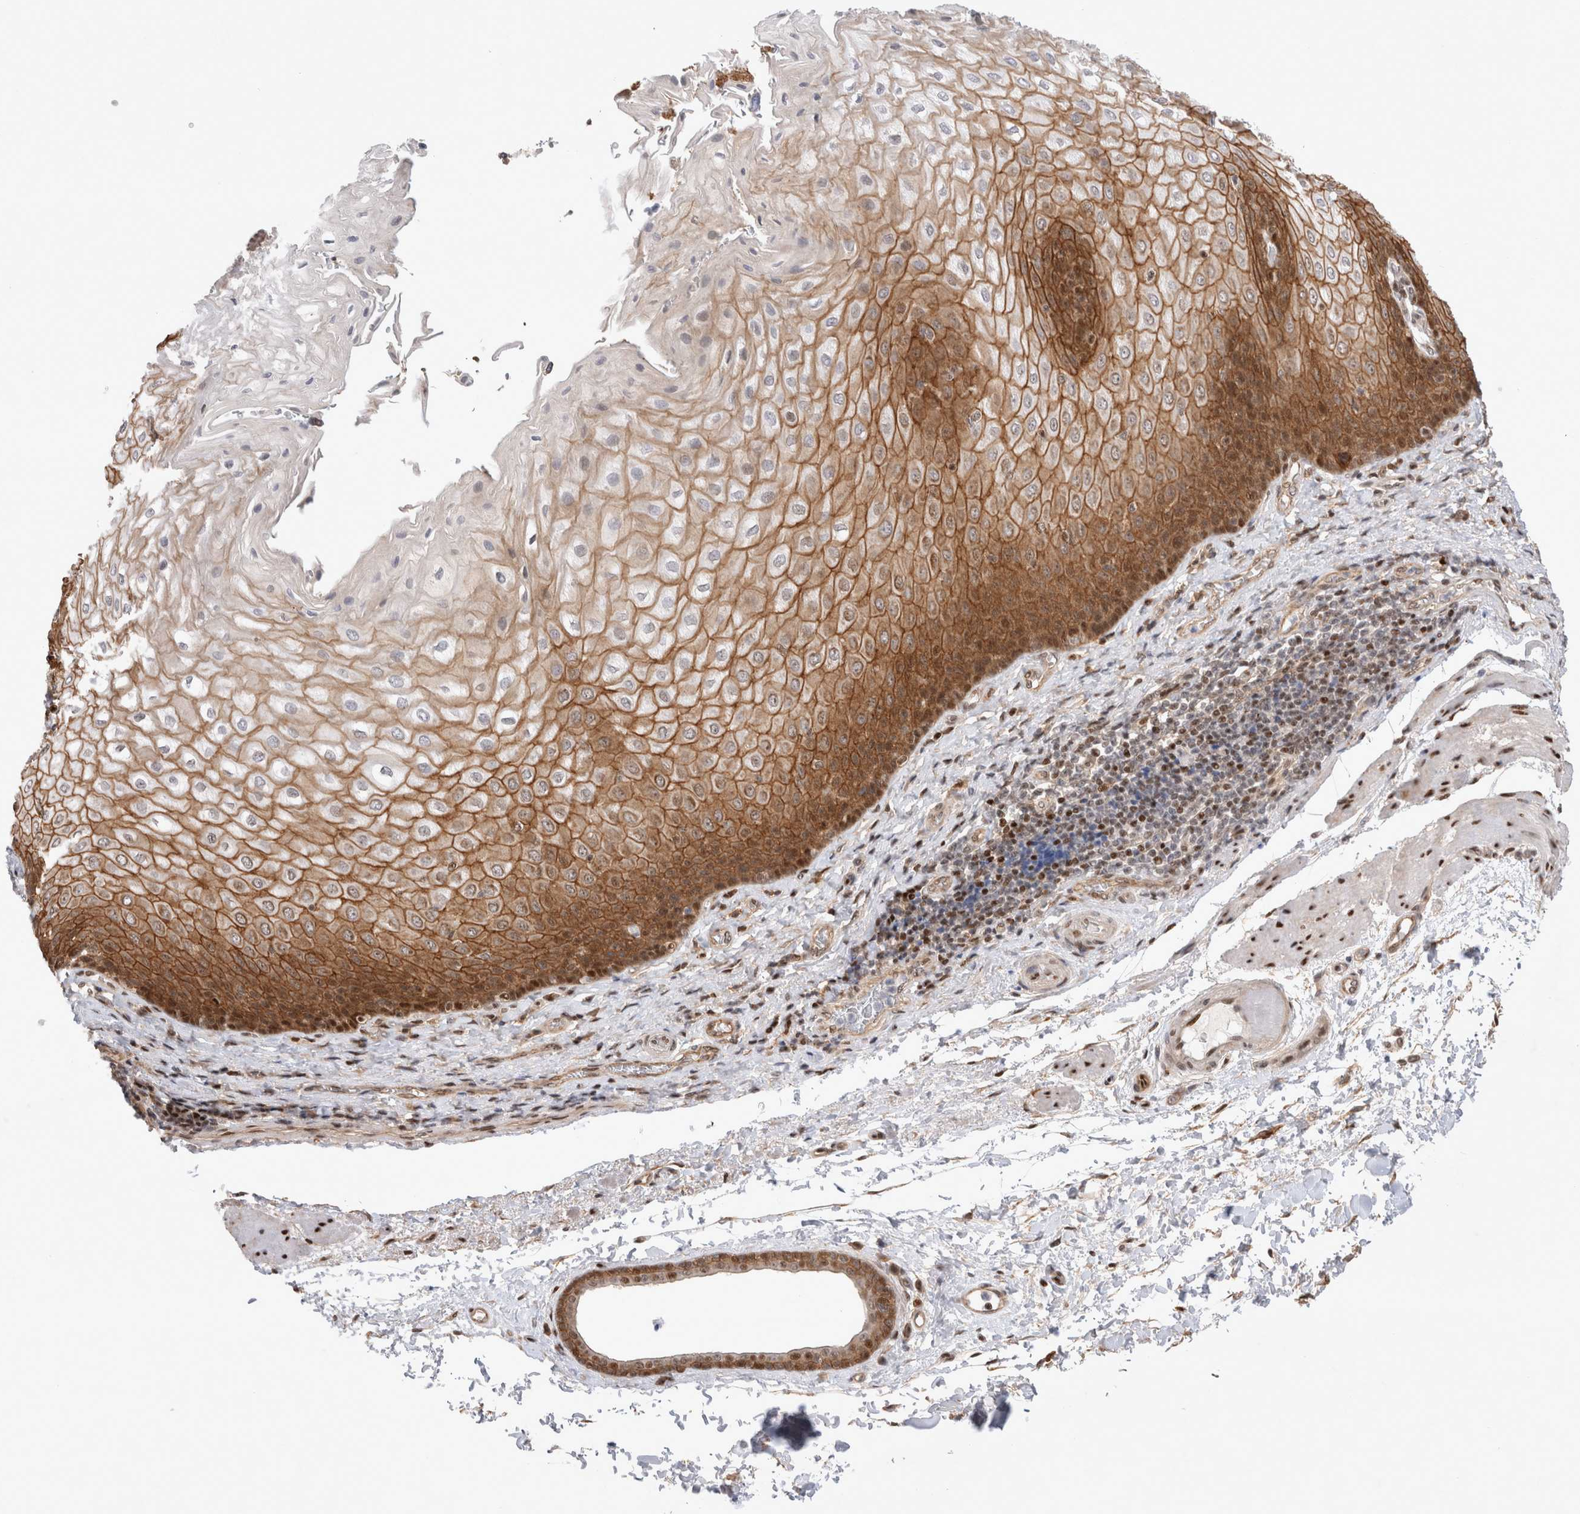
{"staining": {"intensity": "strong", "quantity": ">75%", "location": "cytoplasmic/membranous,nuclear"}, "tissue": "esophagus", "cell_type": "Squamous epithelial cells", "image_type": "normal", "snomed": [{"axis": "morphology", "description": "Normal tissue, NOS"}, {"axis": "topography", "description": "Esophagus"}], "caption": "Immunohistochemistry (IHC) (DAB (3,3'-diaminobenzidine)) staining of unremarkable human esophagus shows strong cytoplasmic/membranous,nuclear protein expression in approximately >75% of squamous epithelial cells.", "gene": "TCF4", "patient": {"sex": "male", "age": 54}}